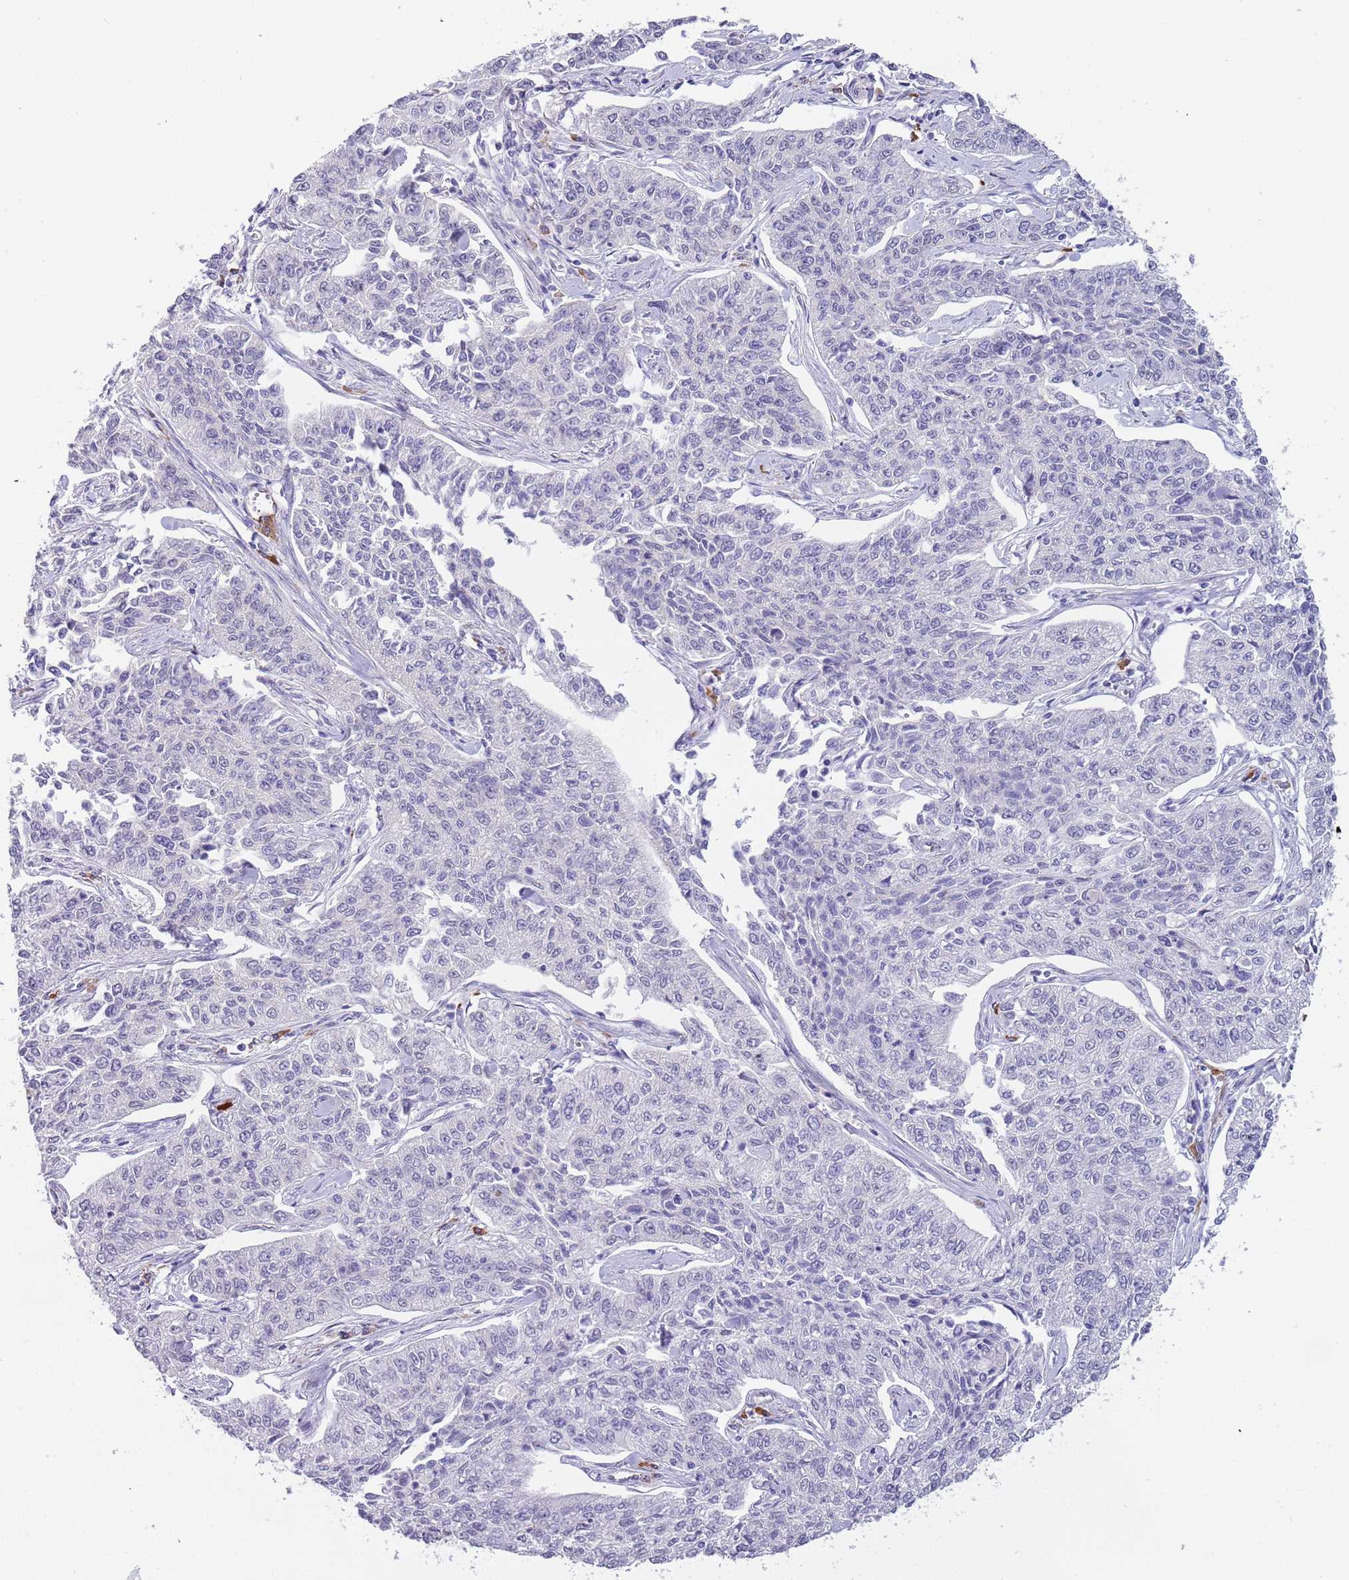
{"staining": {"intensity": "negative", "quantity": "none", "location": "none"}, "tissue": "cervical cancer", "cell_type": "Tumor cells", "image_type": "cancer", "snomed": [{"axis": "morphology", "description": "Squamous cell carcinoma, NOS"}, {"axis": "topography", "description": "Cervix"}], "caption": "The histopathology image displays no significant staining in tumor cells of squamous cell carcinoma (cervical). (DAB (3,3'-diaminobenzidine) immunohistochemistry visualized using brightfield microscopy, high magnification).", "gene": "TNRC6C", "patient": {"sex": "female", "age": 35}}